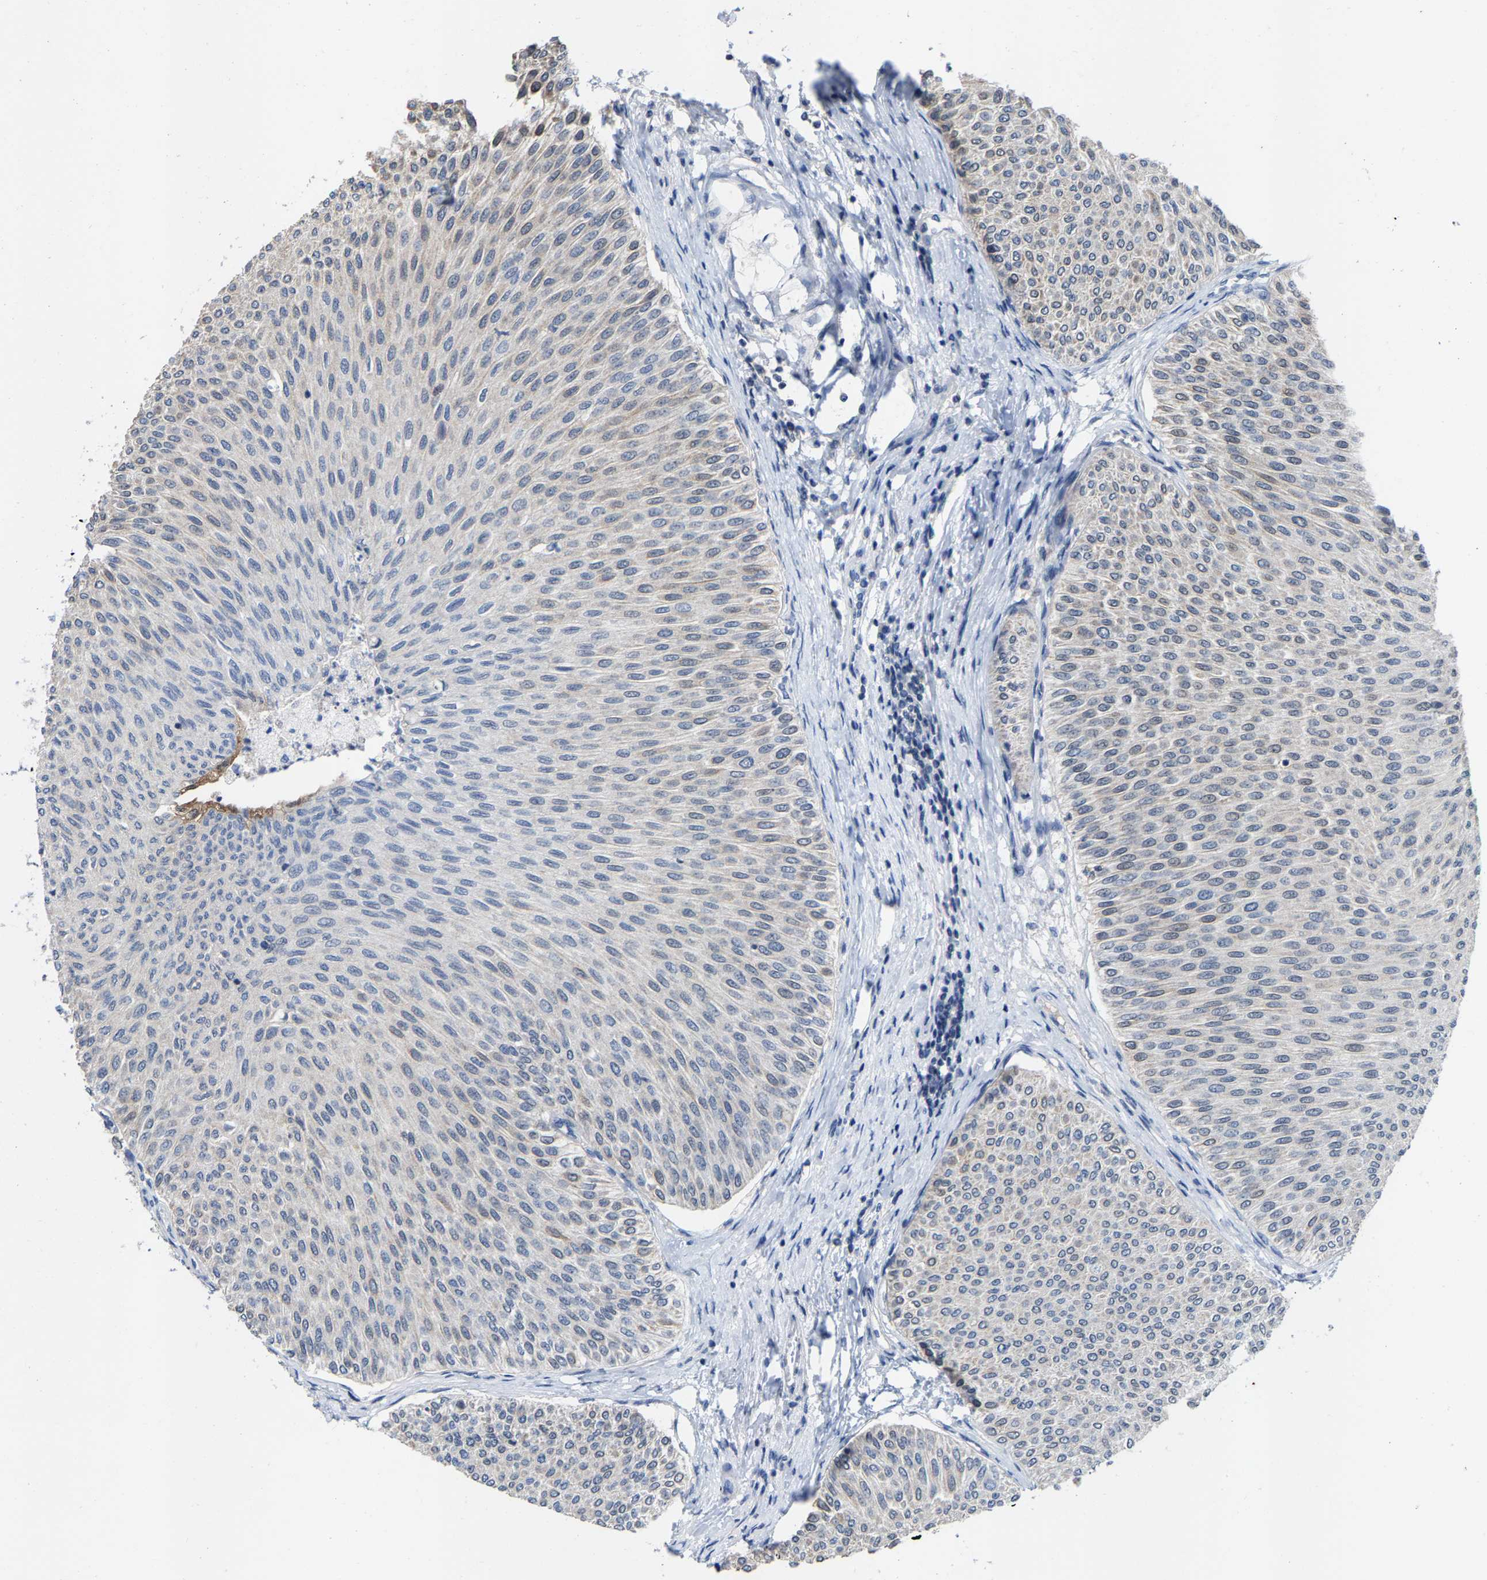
{"staining": {"intensity": "negative", "quantity": "none", "location": "none"}, "tissue": "urothelial cancer", "cell_type": "Tumor cells", "image_type": "cancer", "snomed": [{"axis": "morphology", "description": "Urothelial carcinoma, Low grade"}, {"axis": "topography", "description": "Urinary bladder"}], "caption": "High magnification brightfield microscopy of low-grade urothelial carcinoma stained with DAB (3,3'-diaminobenzidine) (brown) and counterstained with hematoxylin (blue): tumor cells show no significant expression.", "gene": "FGD3", "patient": {"sex": "male", "age": 78}}